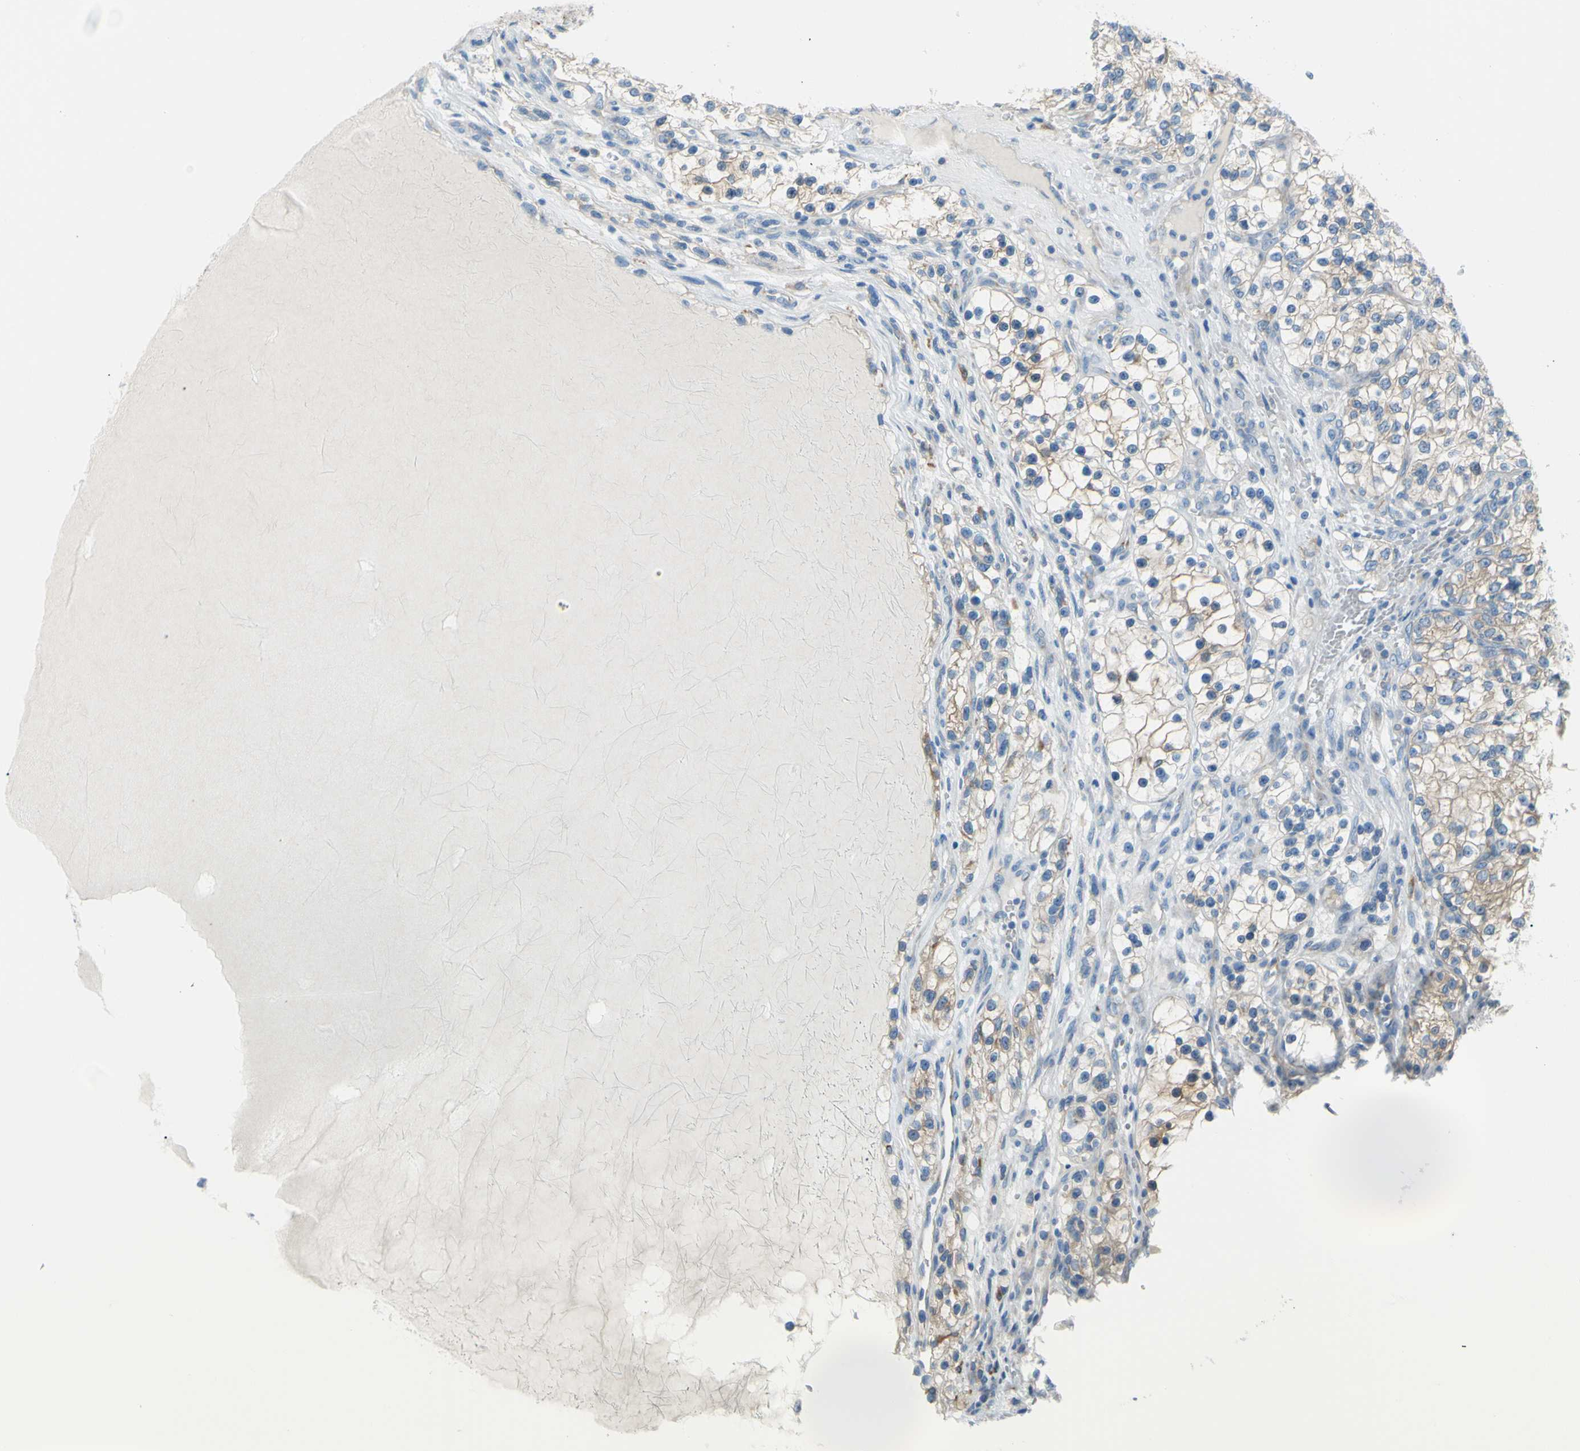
{"staining": {"intensity": "weak", "quantity": ">75%", "location": "cytoplasmic/membranous"}, "tissue": "renal cancer", "cell_type": "Tumor cells", "image_type": "cancer", "snomed": [{"axis": "morphology", "description": "Adenocarcinoma, NOS"}, {"axis": "topography", "description": "Kidney"}], "caption": "This photomicrograph shows renal cancer (adenocarcinoma) stained with IHC to label a protein in brown. The cytoplasmic/membranous of tumor cells show weak positivity for the protein. Nuclei are counter-stained blue.", "gene": "FRMD4B", "patient": {"sex": "female", "age": 57}}